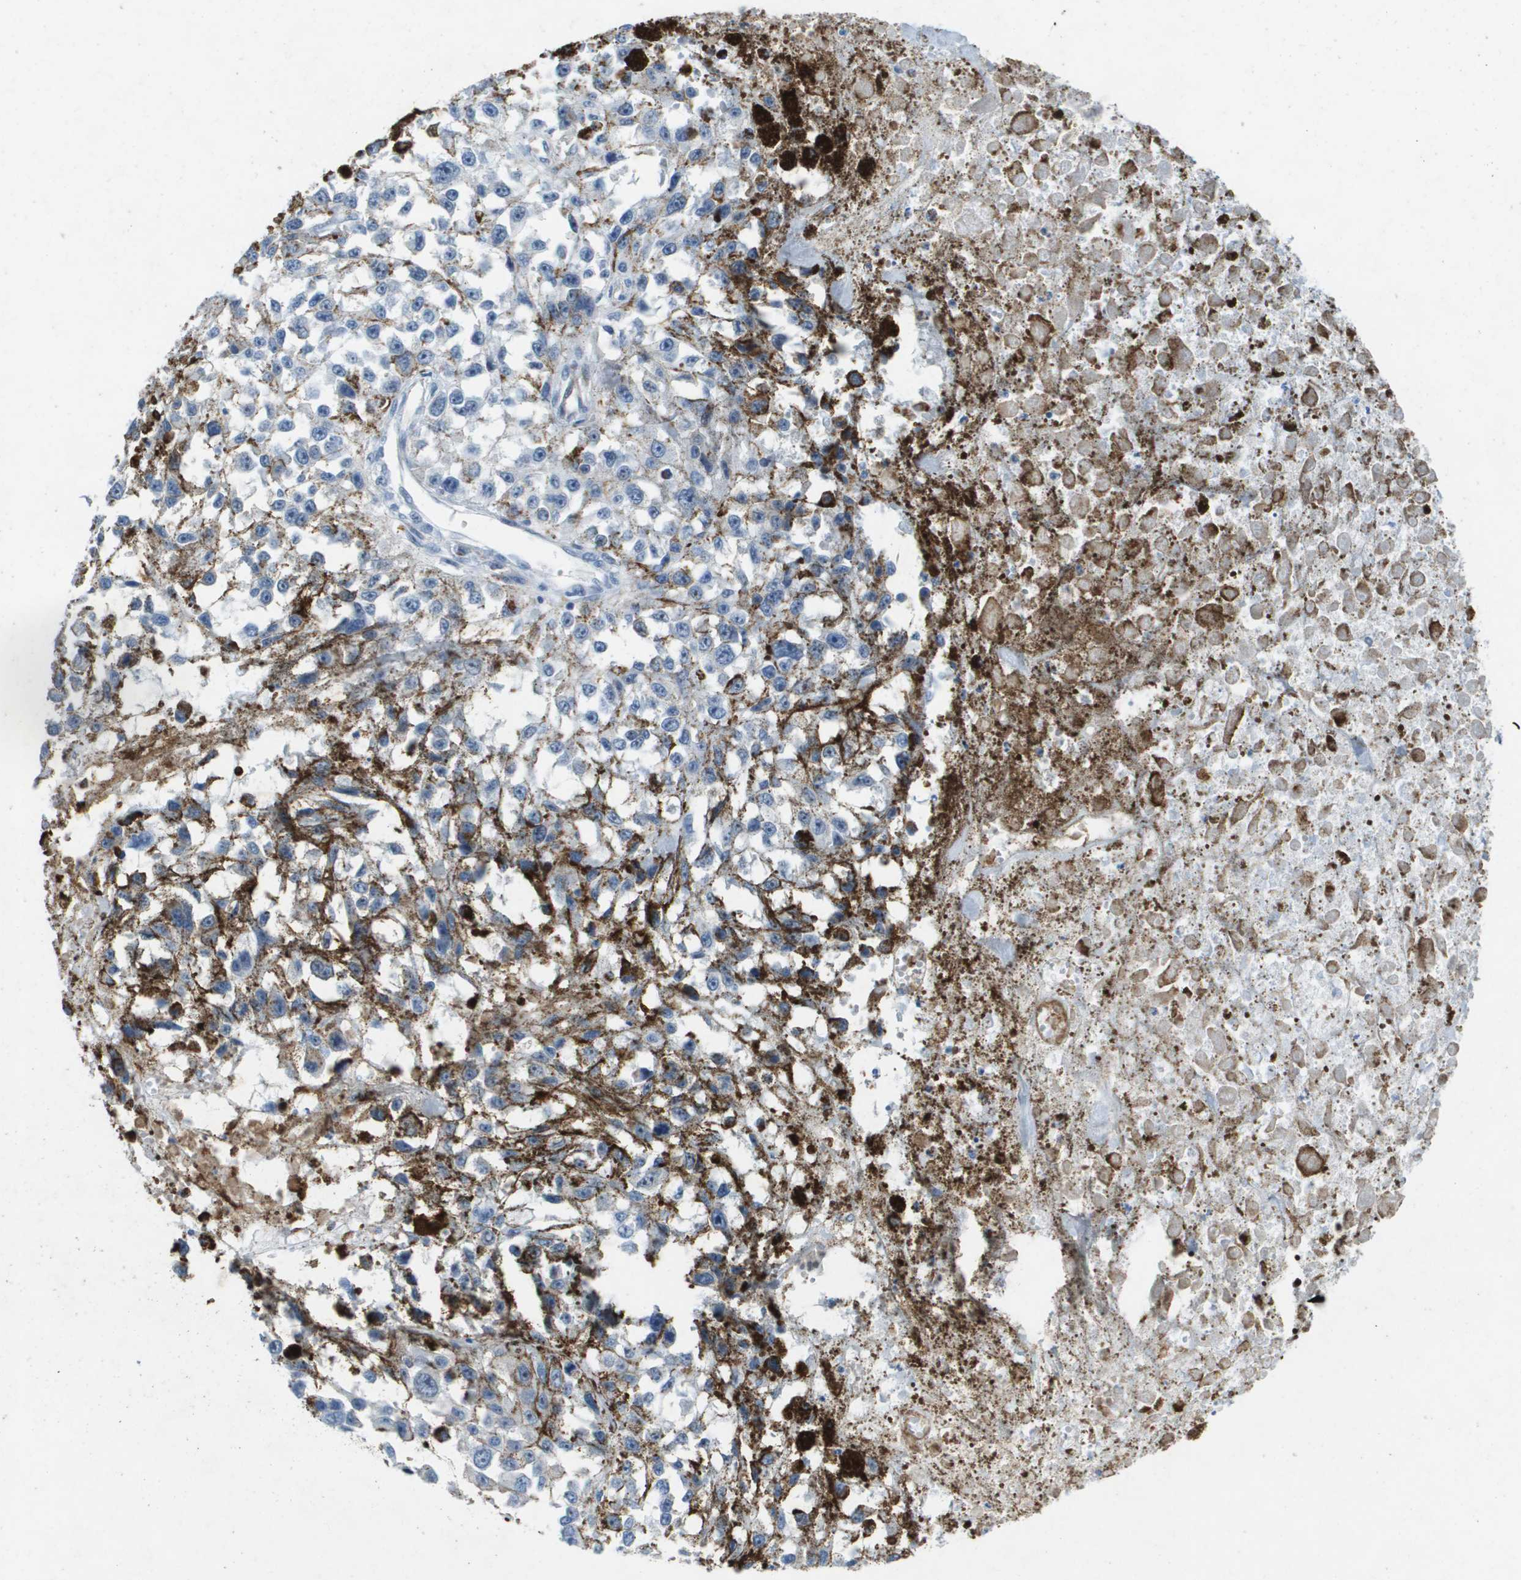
{"staining": {"intensity": "negative", "quantity": "none", "location": "none"}, "tissue": "melanoma", "cell_type": "Tumor cells", "image_type": "cancer", "snomed": [{"axis": "morphology", "description": "Malignant melanoma, Metastatic site"}, {"axis": "topography", "description": "Lymph node"}], "caption": "DAB immunohistochemical staining of human melanoma shows no significant positivity in tumor cells.", "gene": "ITGA6", "patient": {"sex": "male", "age": 59}}